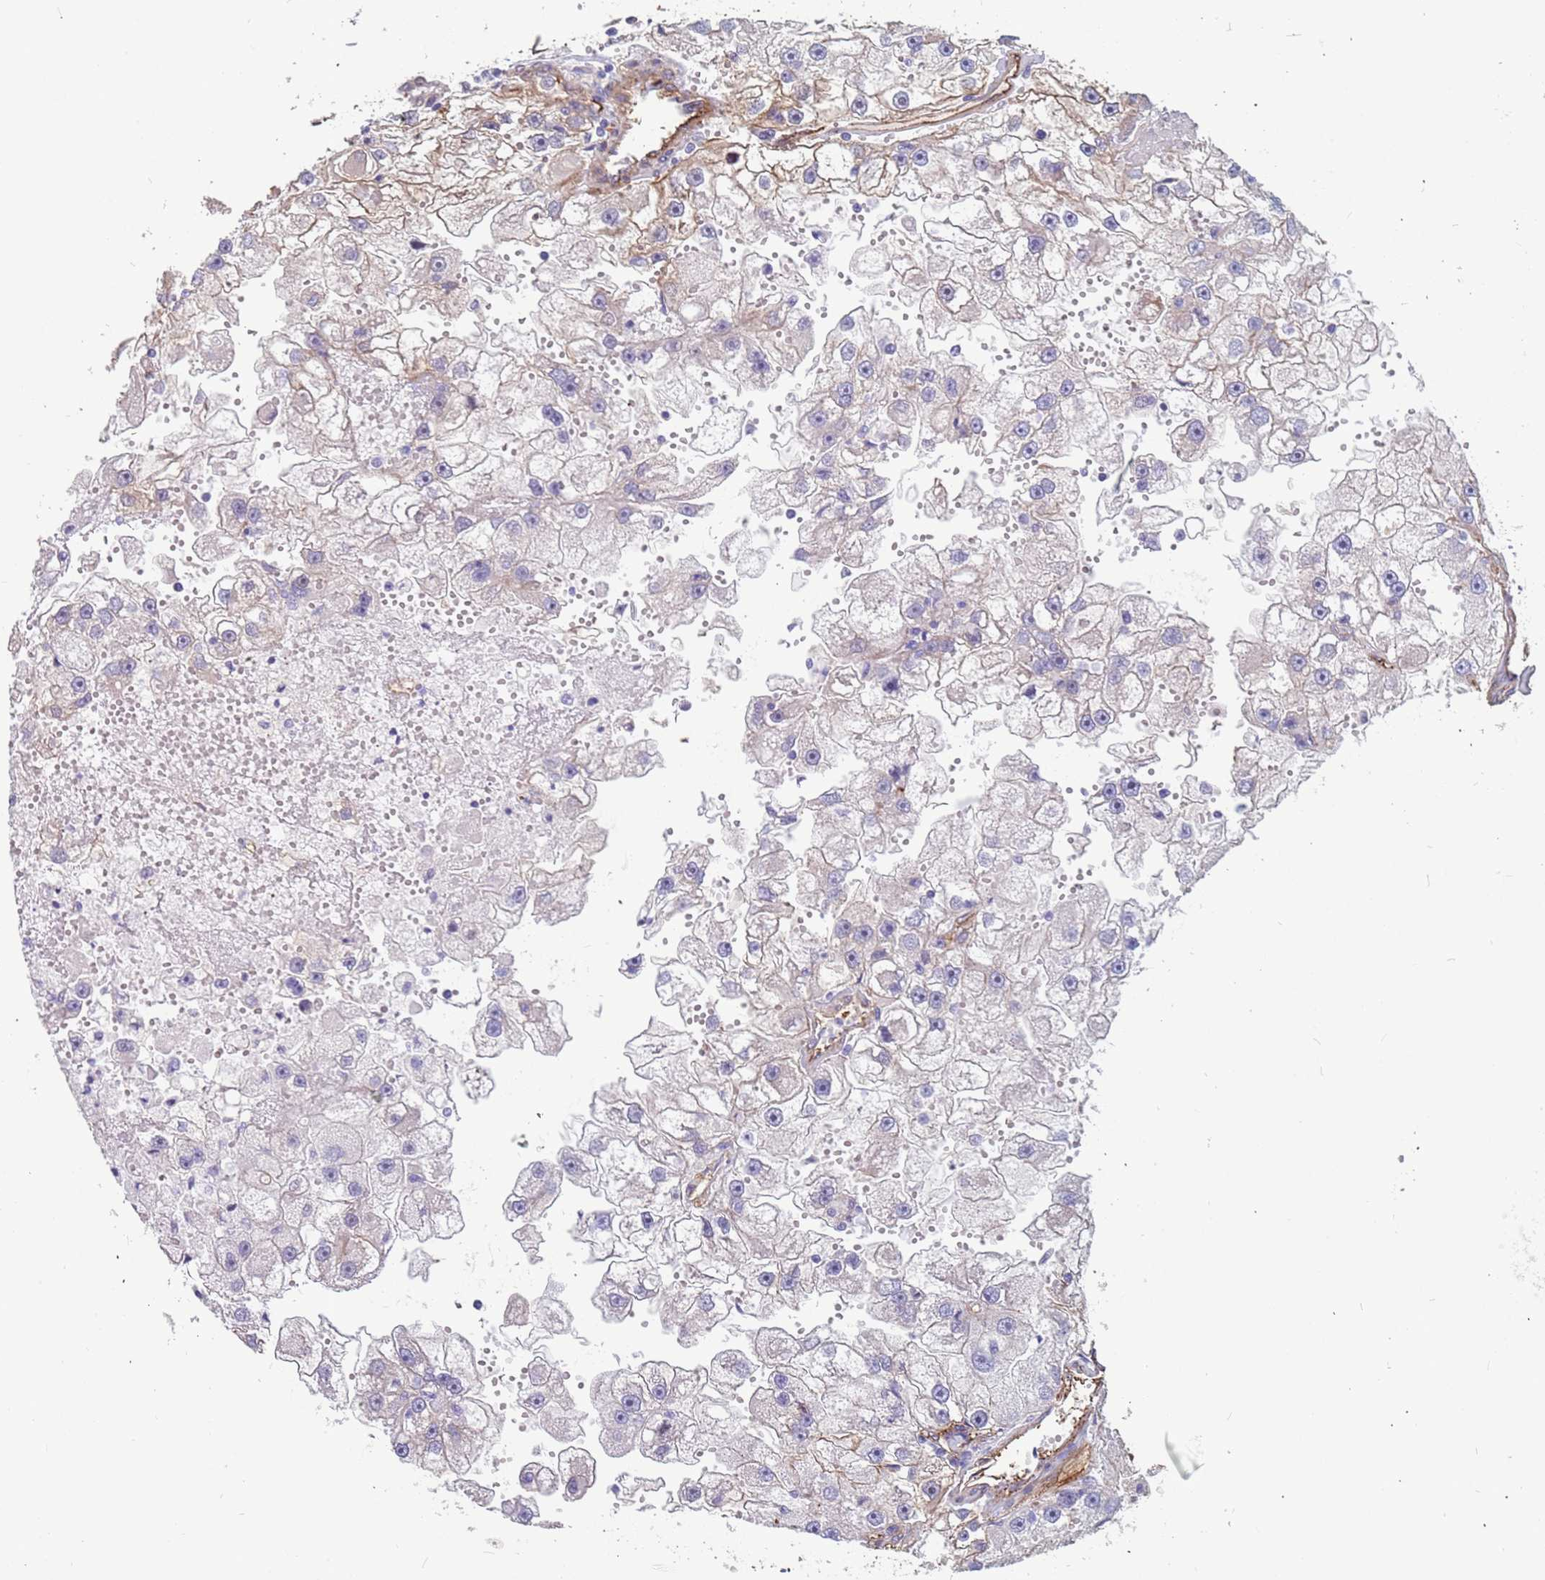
{"staining": {"intensity": "negative", "quantity": "none", "location": "none"}, "tissue": "renal cancer", "cell_type": "Tumor cells", "image_type": "cancer", "snomed": [{"axis": "morphology", "description": "Adenocarcinoma, NOS"}, {"axis": "topography", "description": "Kidney"}], "caption": "High power microscopy image of an IHC micrograph of renal adenocarcinoma, revealing no significant expression in tumor cells.", "gene": "EHD2", "patient": {"sex": "male", "age": 63}}